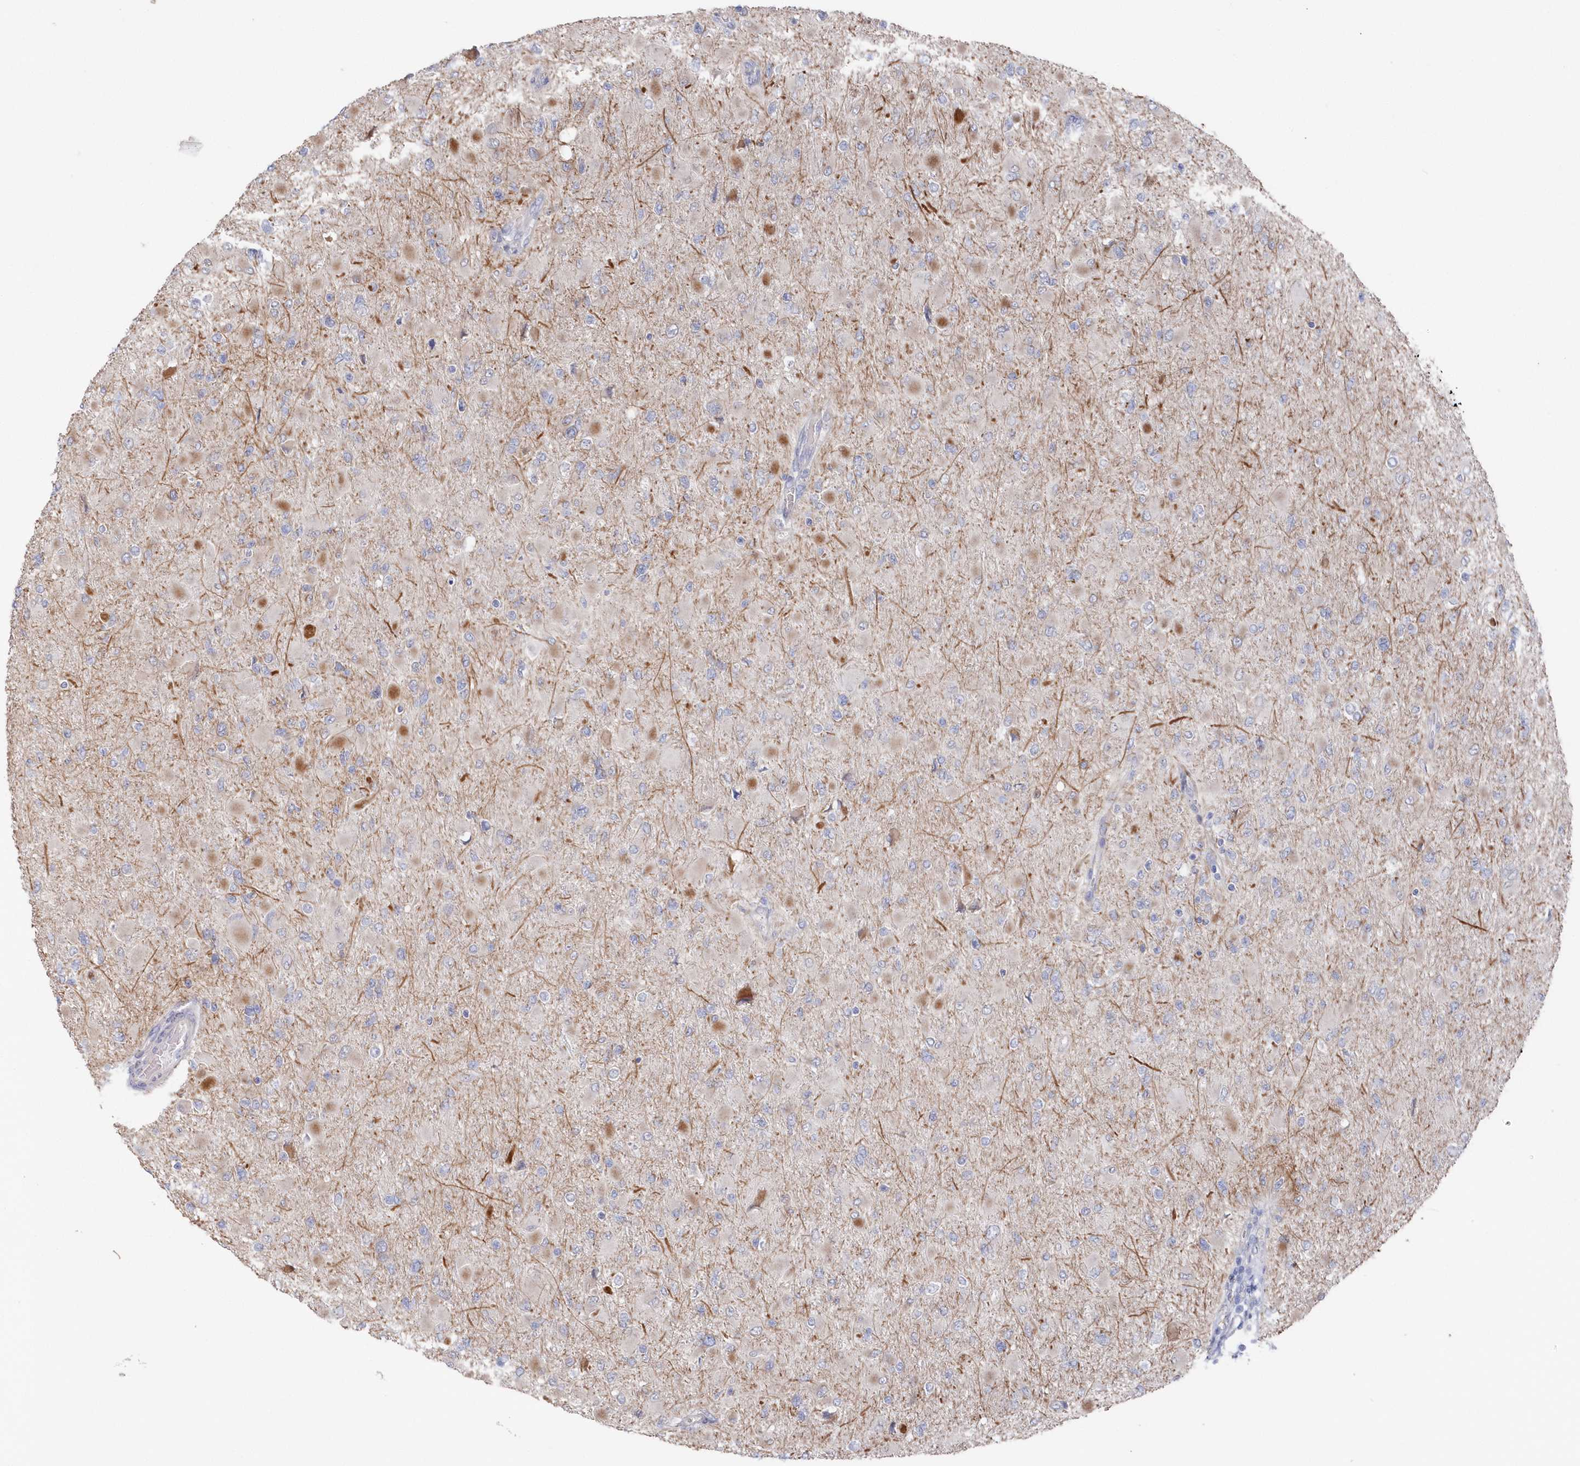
{"staining": {"intensity": "negative", "quantity": "none", "location": "none"}, "tissue": "glioma", "cell_type": "Tumor cells", "image_type": "cancer", "snomed": [{"axis": "morphology", "description": "Glioma, malignant, High grade"}, {"axis": "topography", "description": "Cerebral cortex"}], "caption": "Malignant glioma (high-grade) was stained to show a protein in brown. There is no significant expression in tumor cells. The staining was performed using DAB (3,3'-diaminobenzidine) to visualize the protein expression in brown, while the nuclei were stained in blue with hematoxylin (Magnification: 20x).", "gene": "KIAA1586", "patient": {"sex": "female", "age": 36}}